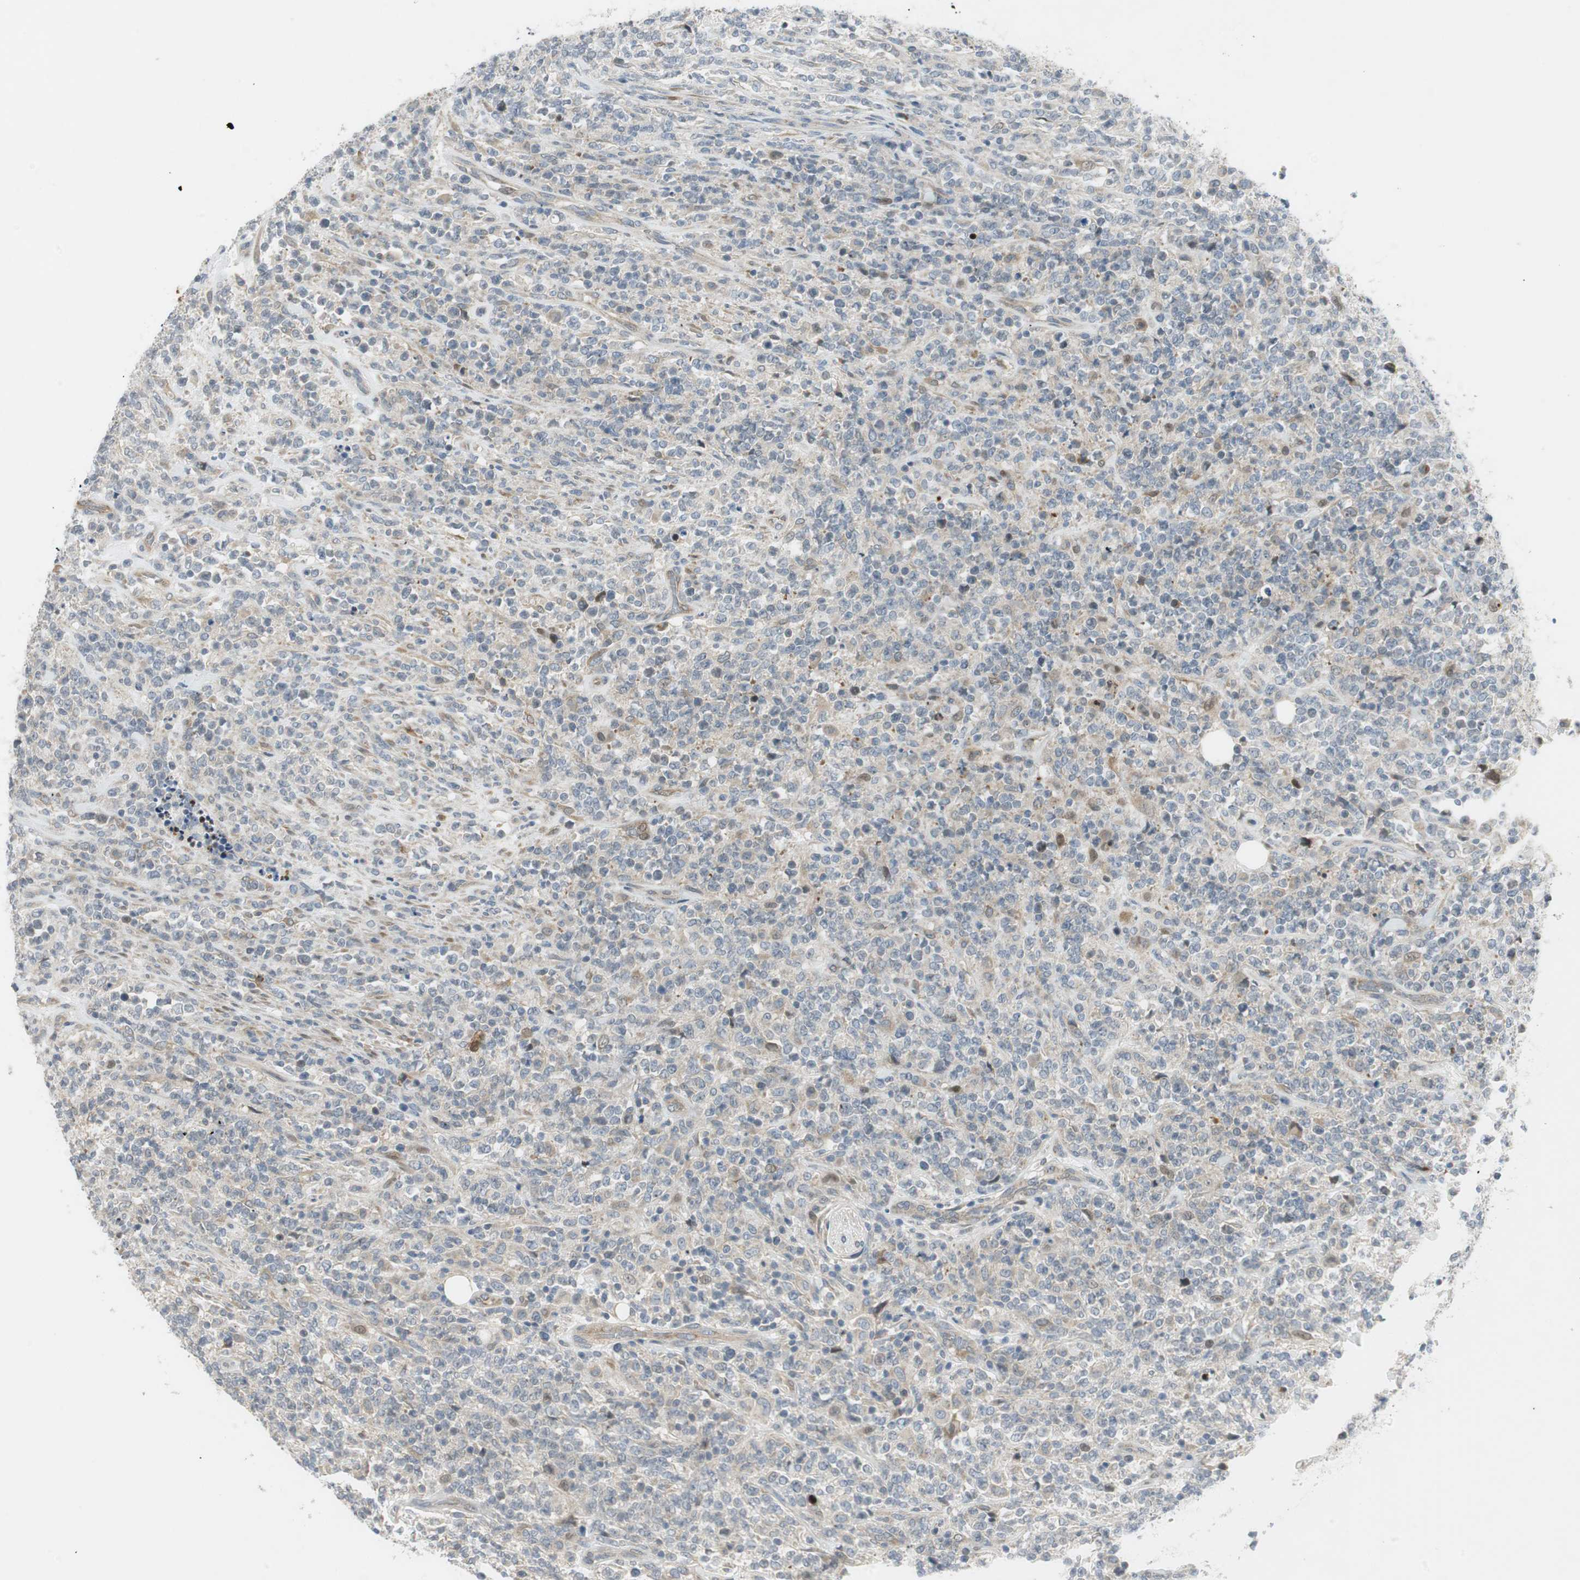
{"staining": {"intensity": "weak", "quantity": "<25%", "location": "cytoplasmic/membranous"}, "tissue": "lymphoma", "cell_type": "Tumor cells", "image_type": "cancer", "snomed": [{"axis": "morphology", "description": "Malignant lymphoma, non-Hodgkin's type, High grade"}, {"axis": "topography", "description": "Soft tissue"}], "caption": "The image reveals no significant positivity in tumor cells of high-grade malignant lymphoma, non-Hodgkin's type. (DAB (3,3'-diaminobenzidine) immunohistochemistry (IHC), high magnification).", "gene": "STON1-GTF2A1L", "patient": {"sex": "male", "age": 18}}